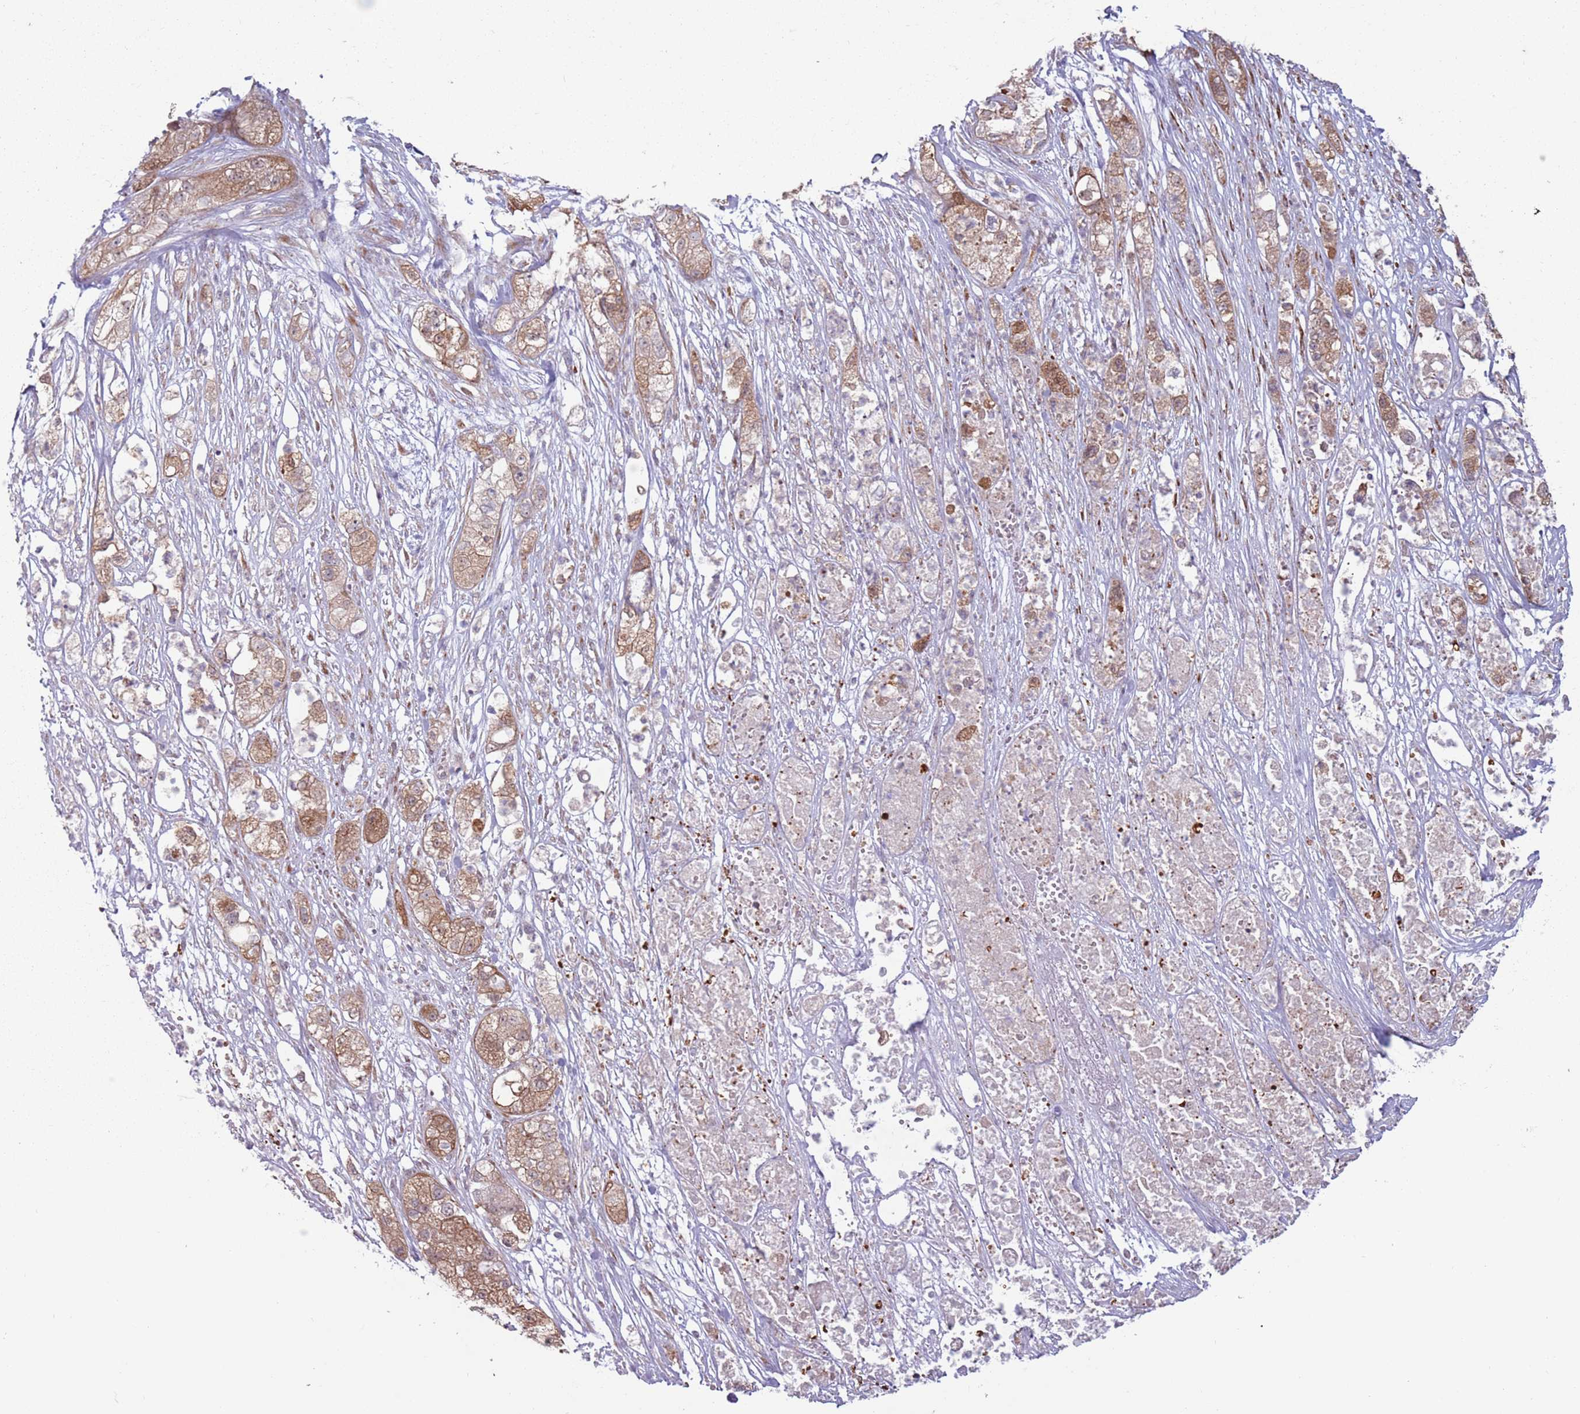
{"staining": {"intensity": "moderate", "quantity": "25%-75%", "location": "cytoplasmic/membranous,nuclear"}, "tissue": "pancreatic cancer", "cell_type": "Tumor cells", "image_type": "cancer", "snomed": [{"axis": "morphology", "description": "Adenocarcinoma, NOS"}, {"axis": "topography", "description": "Pancreas"}], "caption": "Pancreatic adenocarcinoma stained with IHC exhibits moderate cytoplasmic/membranous and nuclear expression in approximately 25%-75% of tumor cells.", "gene": "CCDC150", "patient": {"sex": "female", "age": 78}}